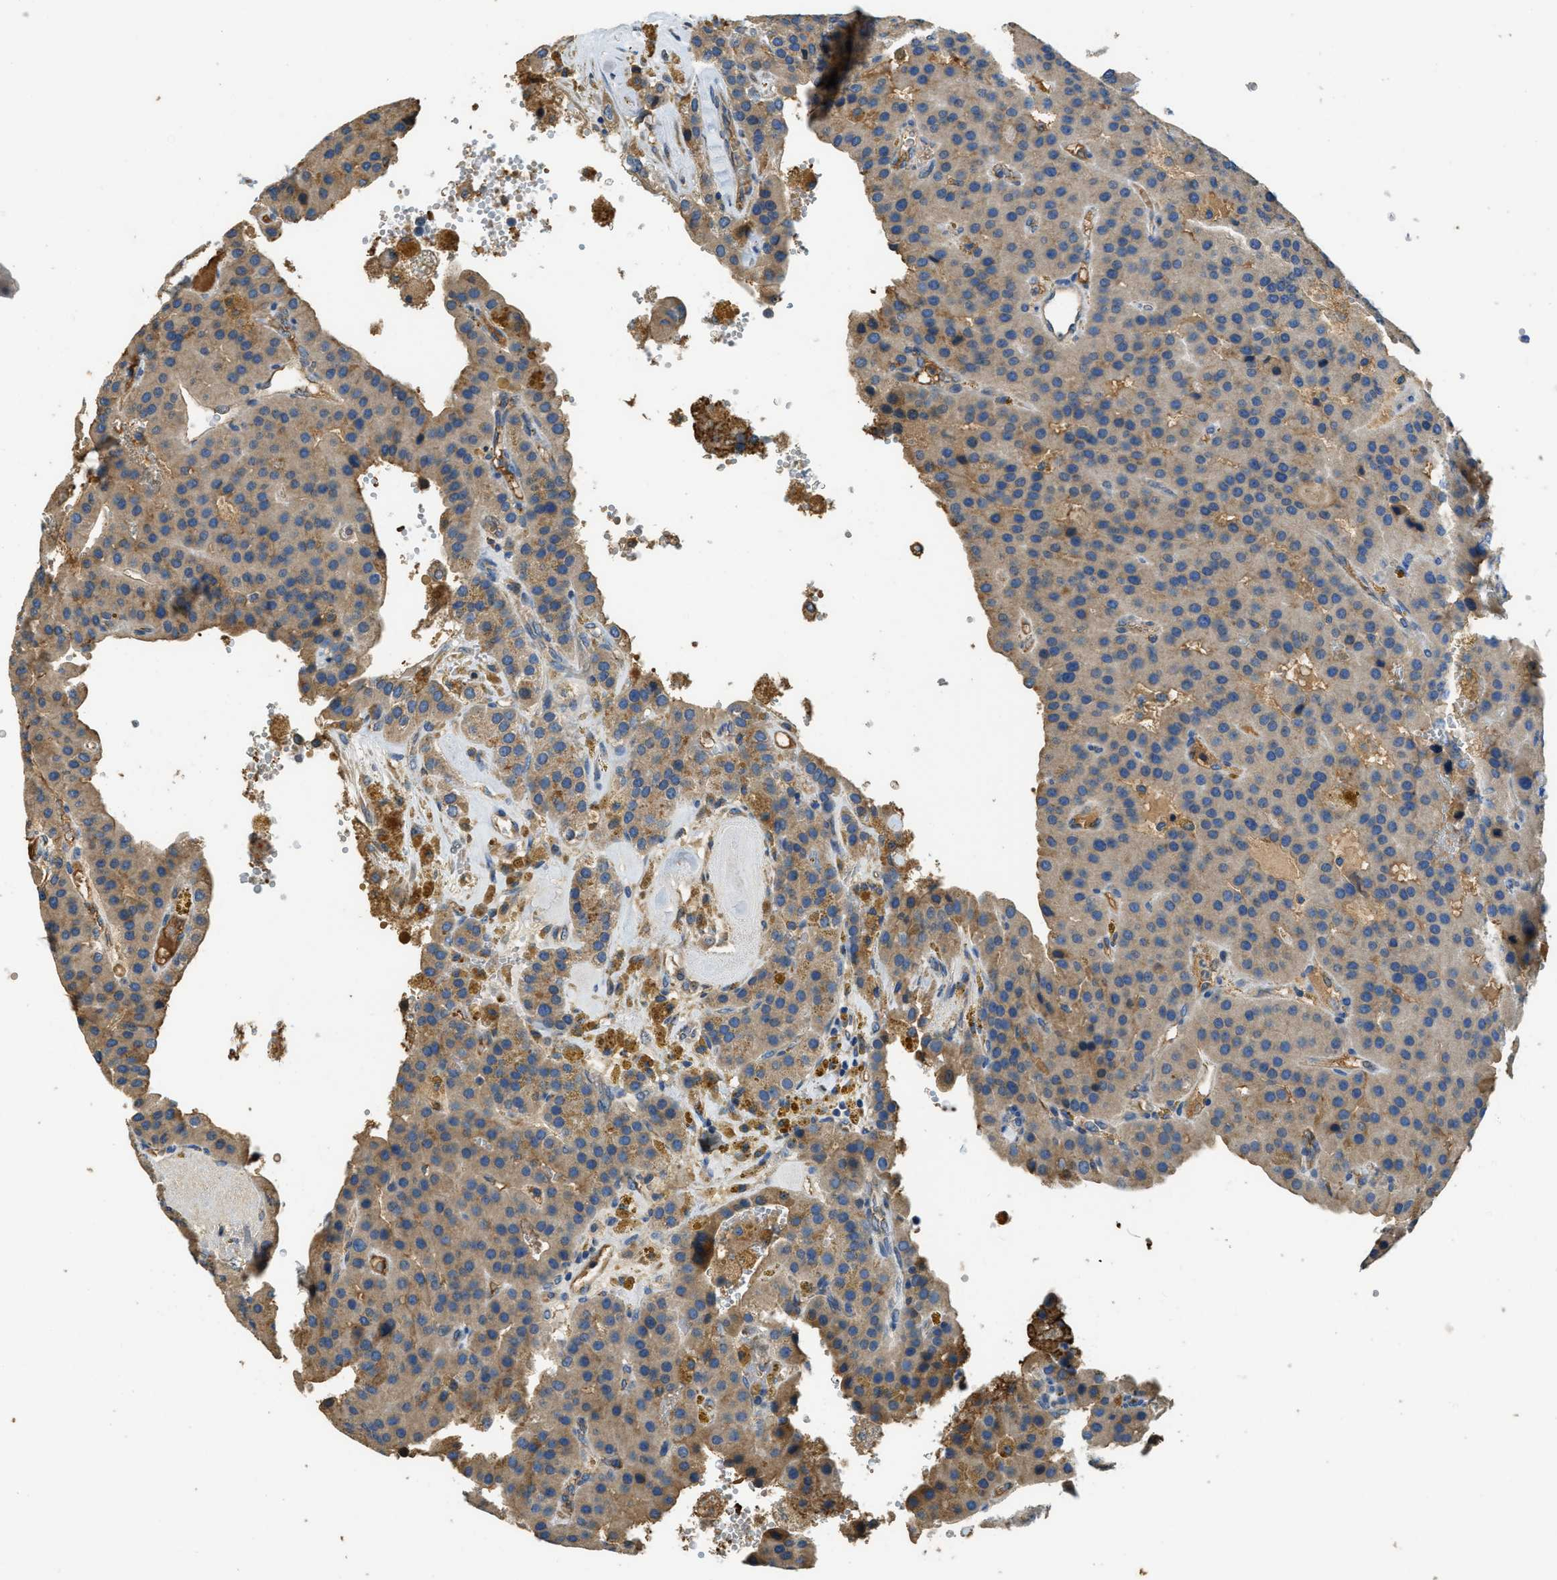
{"staining": {"intensity": "moderate", "quantity": ">75%", "location": "cytoplasmic/membranous"}, "tissue": "parathyroid gland", "cell_type": "Glandular cells", "image_type": "normal", "snomed": [{"axis": "morphology", "description": "Normal tissue, NOS"}, {"axis": "morphology", "description": "Adenoma, NOS"}, {"axis": "topography", "description": "Parathyroid gland"}], "caption": "Immunohistochemistry of unremarkable parathyroid gland displays medium levels of moderate cytoplasmic/membranous staining in approximately >75% of glandular cells.", "gene": "RIPK2", "patient": {"sex": "female", "age": 86}}